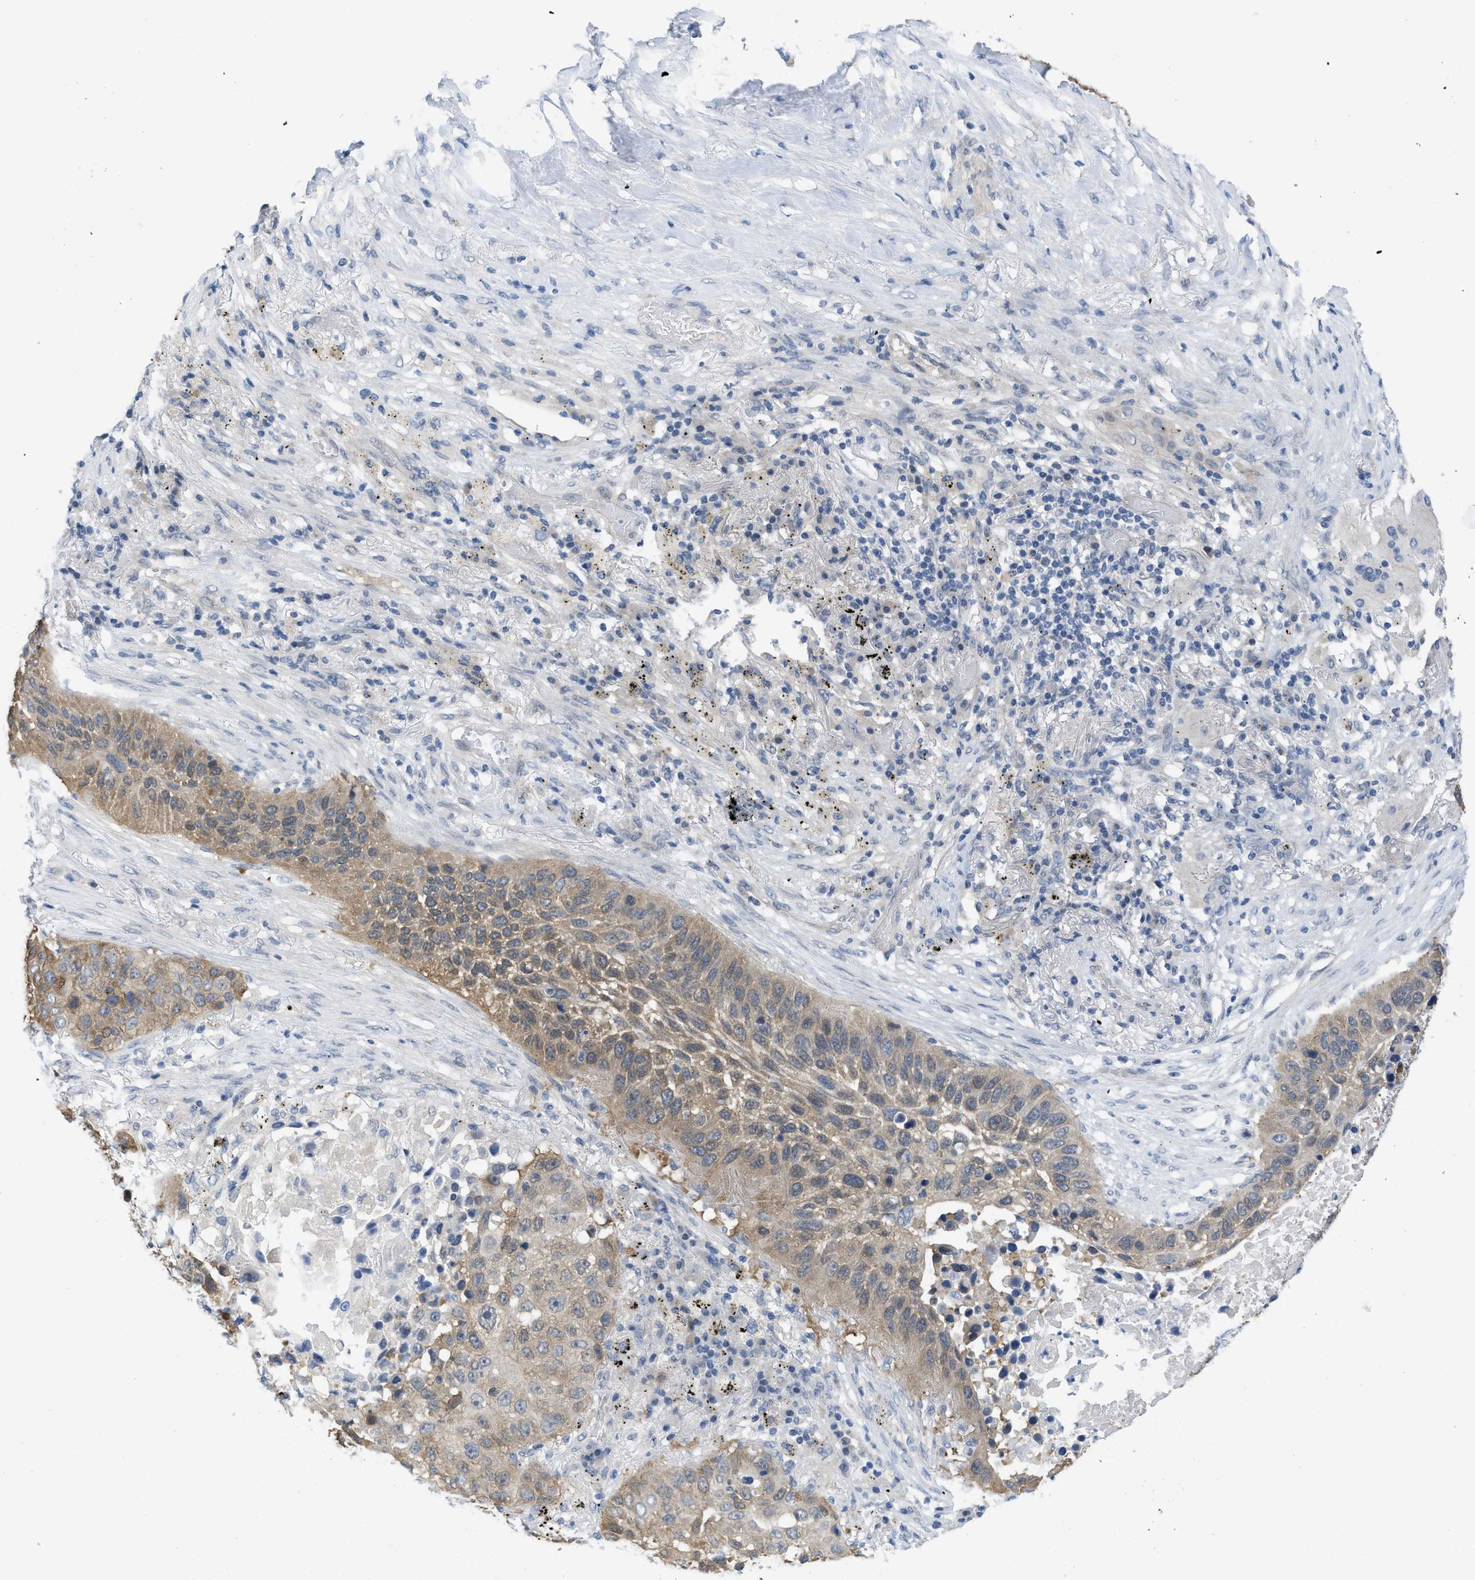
{"staining": {"intensity": "weak", "quantity": ">75%", "location": "cytoplasmic/membranous"}, "tissue": "lung cancer", "cell_type": "Tumor cells", "image_type": "cancer", "snomed": [{"axis": "morphology", "description": "Squamous cell carcinoma, NOS"}, {"axis": "topography", "description": "Lung"}], "caption": "A low amount of weak cytoplasmic/membranous positivity is identified in about >75% of tumor cells in lung squamous cell carcinoma tissue. (DAB (3,3'-diaminobenzidine) = brown stain, brightfield microscopy at high magnification).", "gene": "TNFAIP1", "patient": {"sex": "male", "age": 57}}